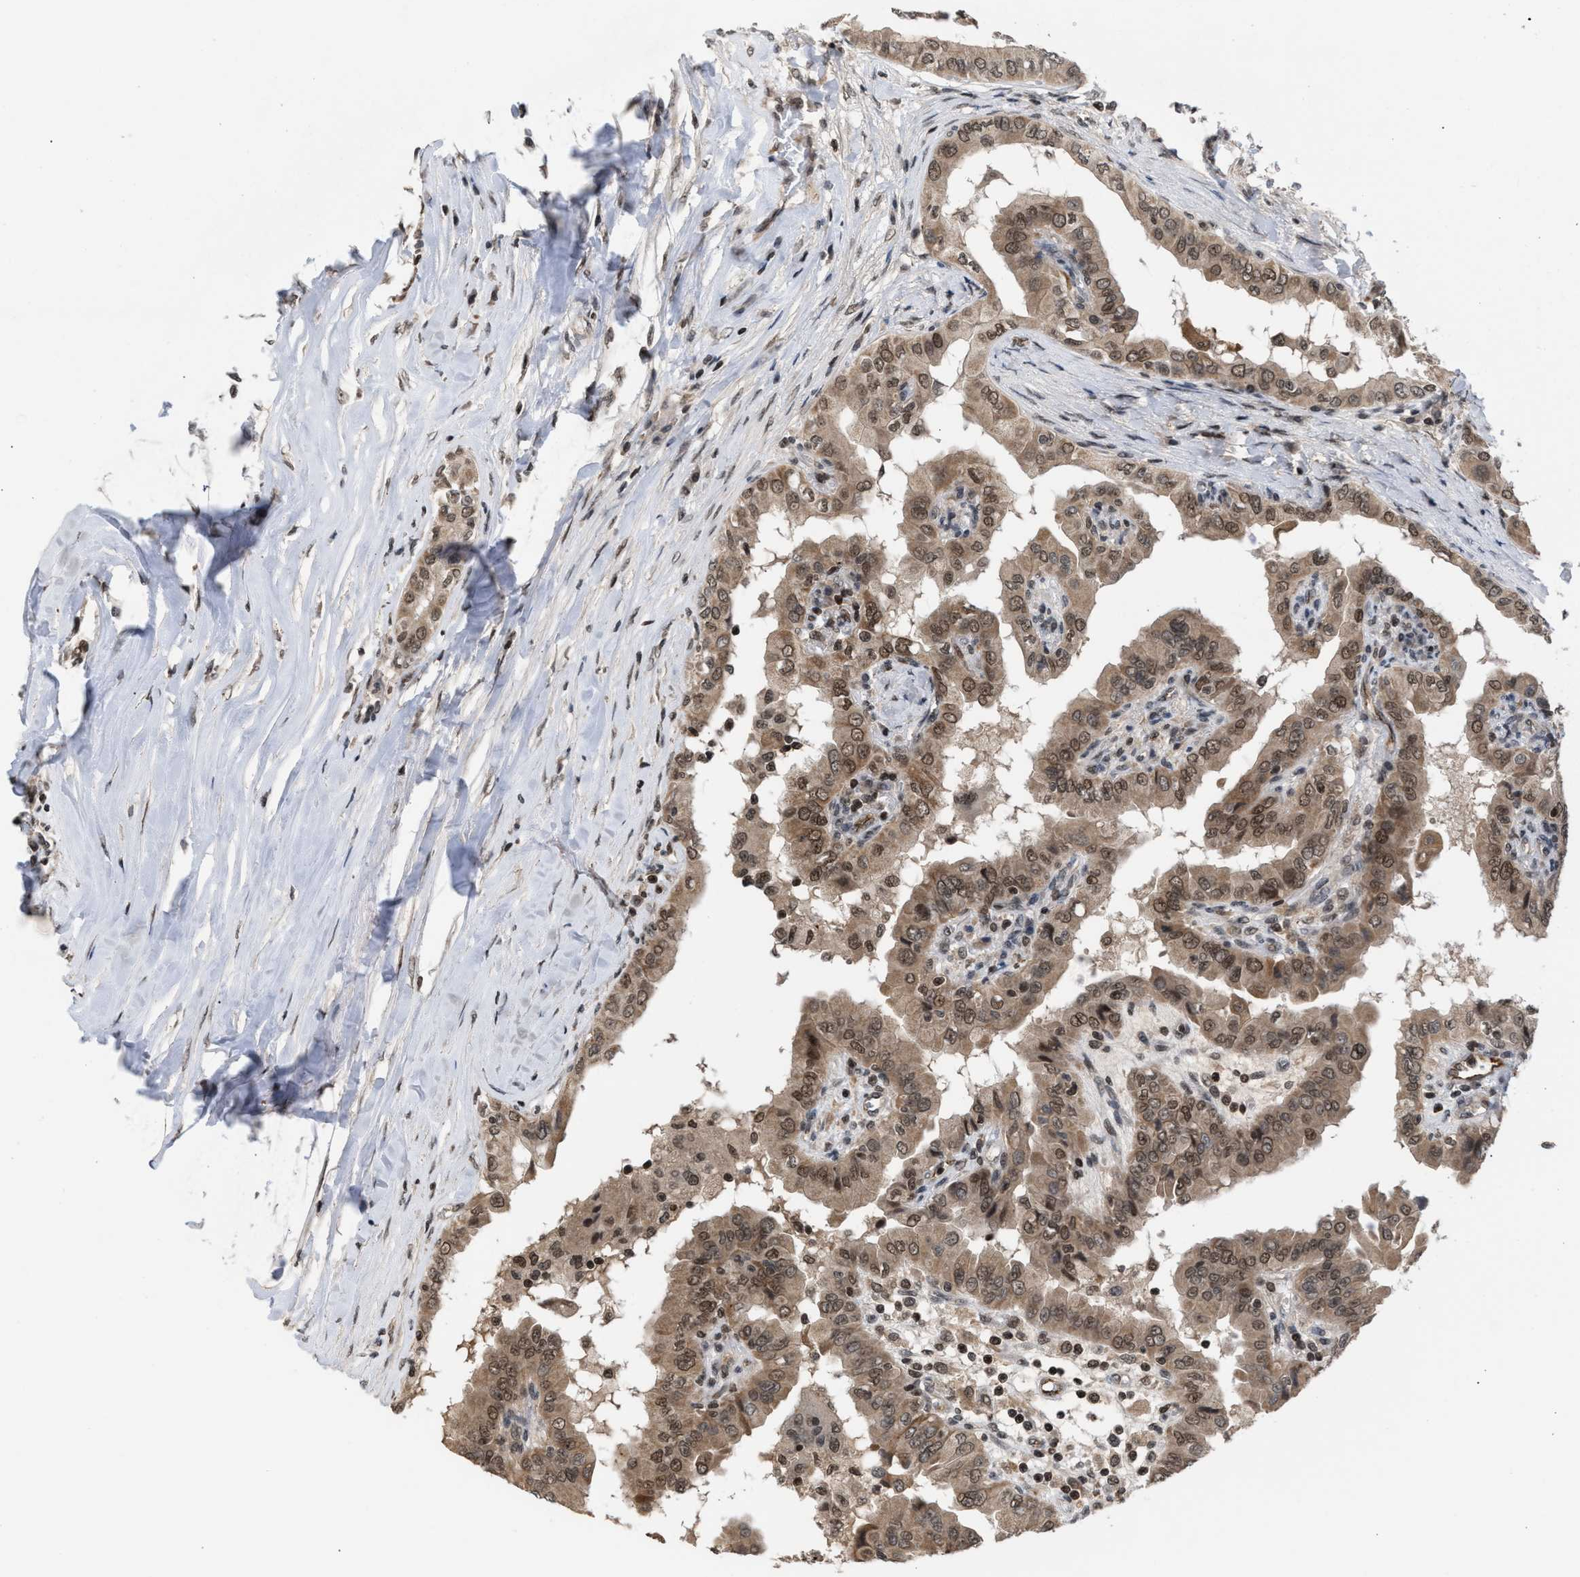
{"staining": {"intensity": "moderate", "quantity": ">75%", "location": "cytoplasmic/membranous,nuclear"}, "tissue": "thyroid cancer", "cell_type": "Tumor cells", "image_type": "cancer", "snomed": [{"axis": "morphology", "description": "Papillary adenocarcinoma, NOS"}, {"axis": "topography", "description": "Thyroid gland"}], "caption": "Protein staining exhibits moderate cytoplasmic/membranous and nuclear expression in about >75% of tumor cells in thyroid cancer.", "gene": "C9orf78", "patient": {"sex": "male", "age": 33}}